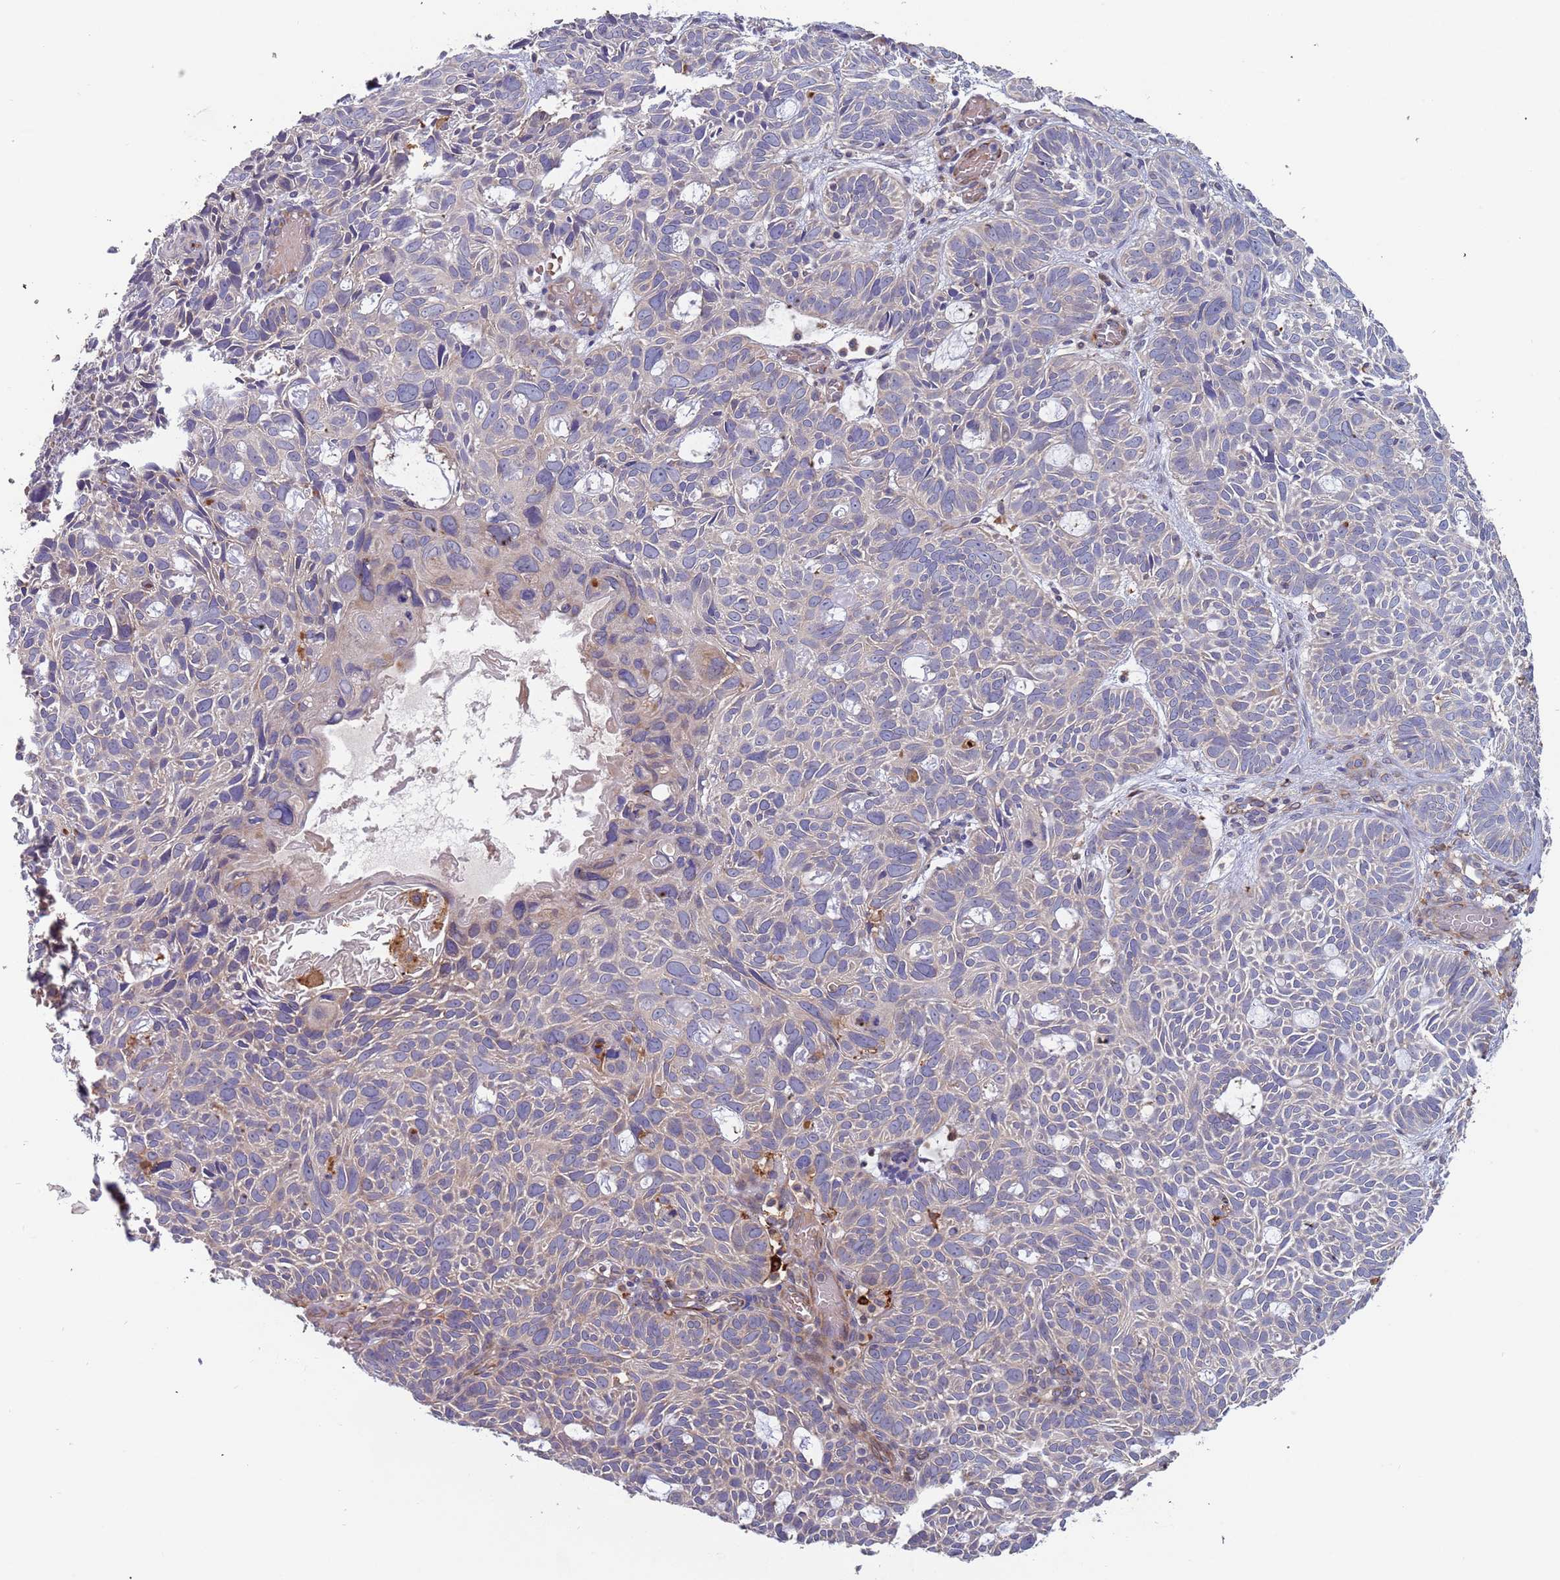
{"staining": {"intensity": "negative", "quantity": "none", "location": "none"}, "tissue": "skin cancer", "cell_type": "Tumor cells", "image_type": "cancer", "snomed": [{"axis": "morphology", "description": "Basal cell carcinoma"}, {"axis": "topography", "description": "Skin"}], "caption": "Tumor cells are negative for protein expression in human skin cancer.", "gene": "MALRD1", "patient": {"sex": "male", "age": 69}}